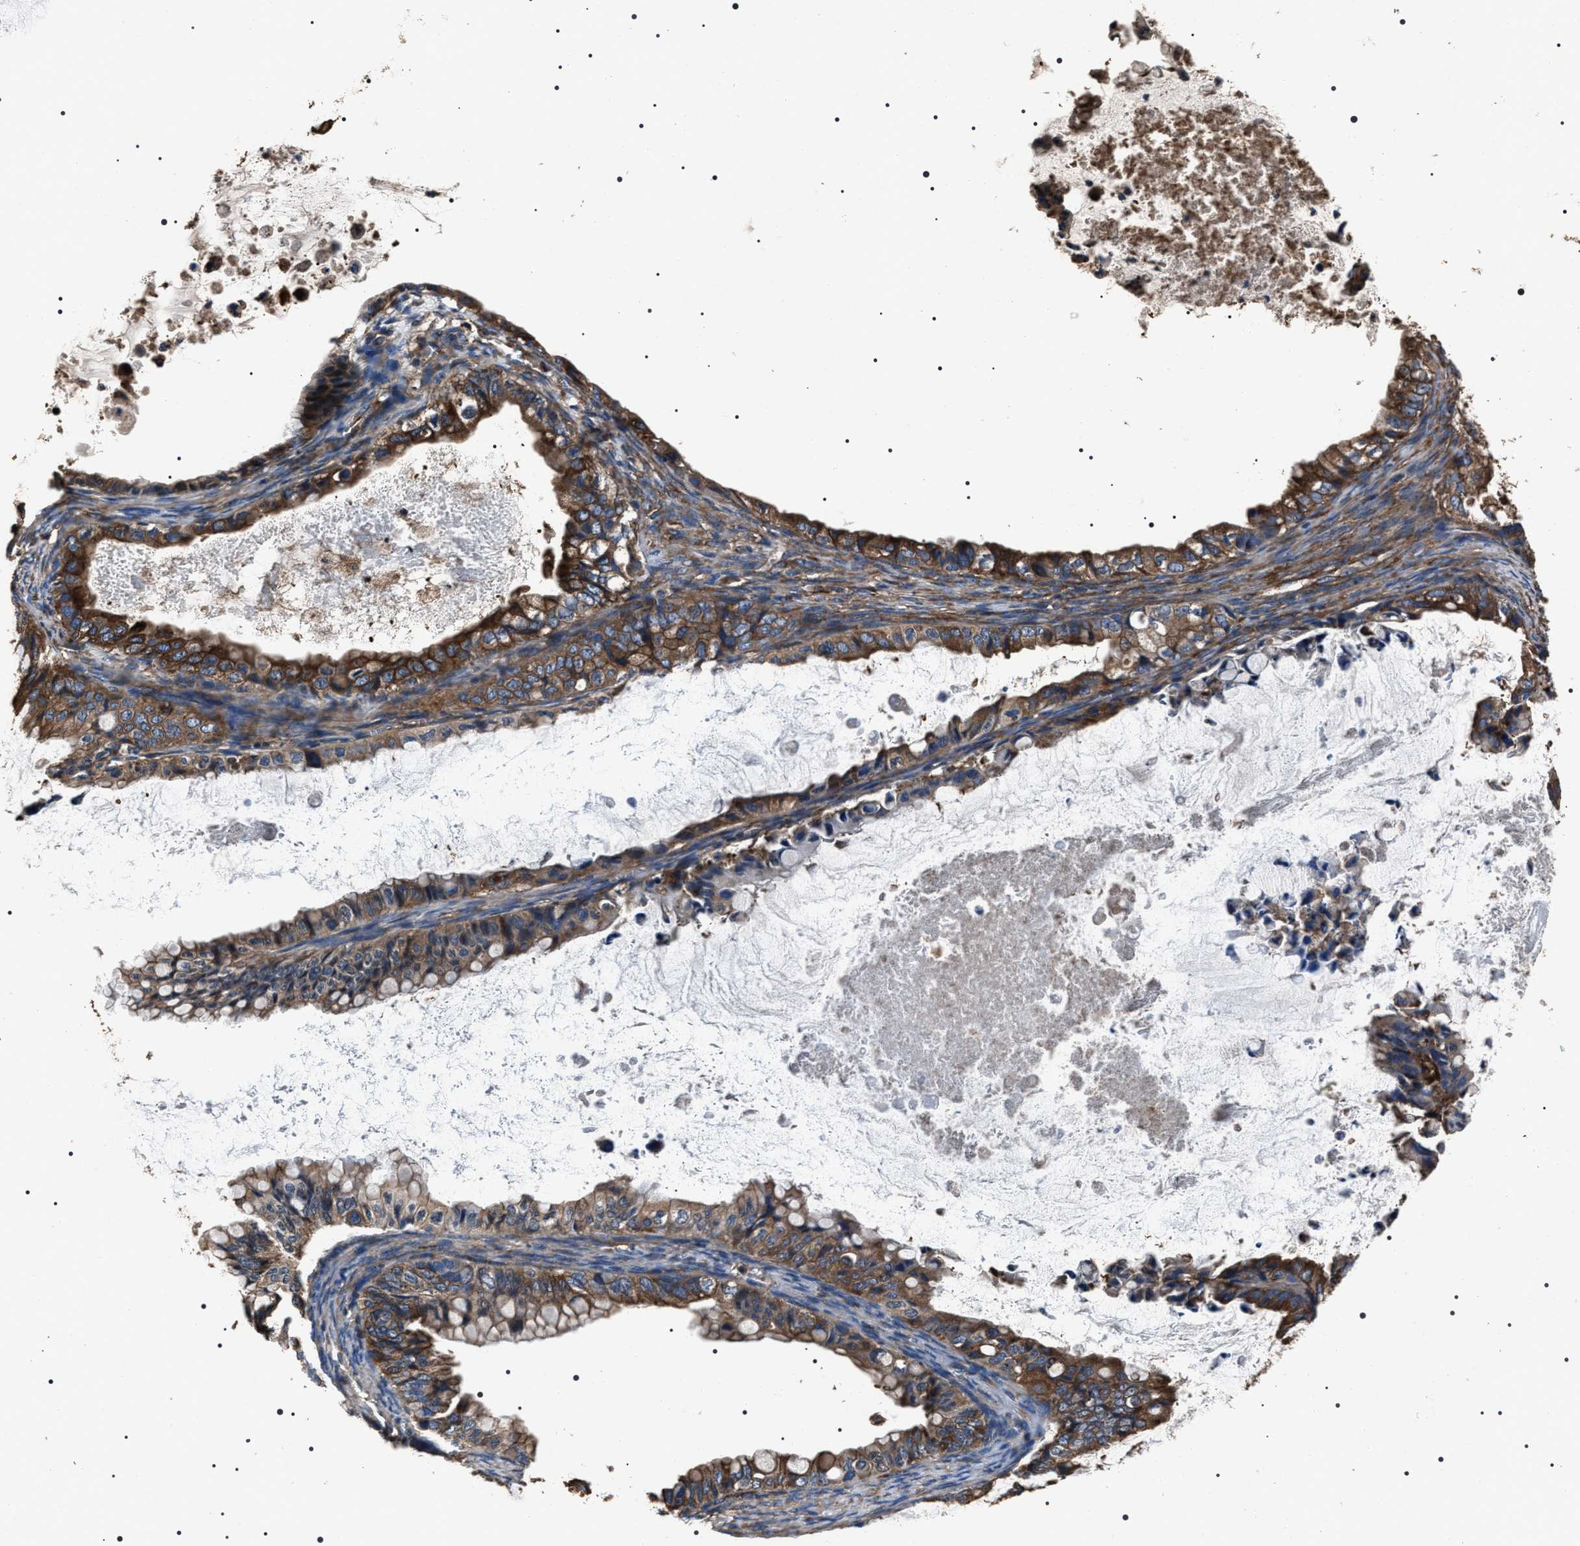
{"staining": {"intensity": "strong", "quantity": ">75%", "location": "cytoplasmic/membranous"}, "tissue": "ovarian cancer", "cell_type": "Tumor cells", "image_type": "cancer", "snomed": [{"axis": "morphology", "description": "Cystadenocarcinoma, mucinous, NOS"}, {"axis": "topography", "description": "Ovary"}], "caption": "Protein positivity by IHC shows strong cytoplasmic/membranous positivity in approximately >75% of tumor cells in ovarian cancer (mucinous cystadenocarcinoma). The staining is performed using DAB brown chromogen to label protein expression. The nuclei are counter-stained blue using hematoxylin.", "gene": "HSCB", "patient": {"sex": "female", "age": 80}}